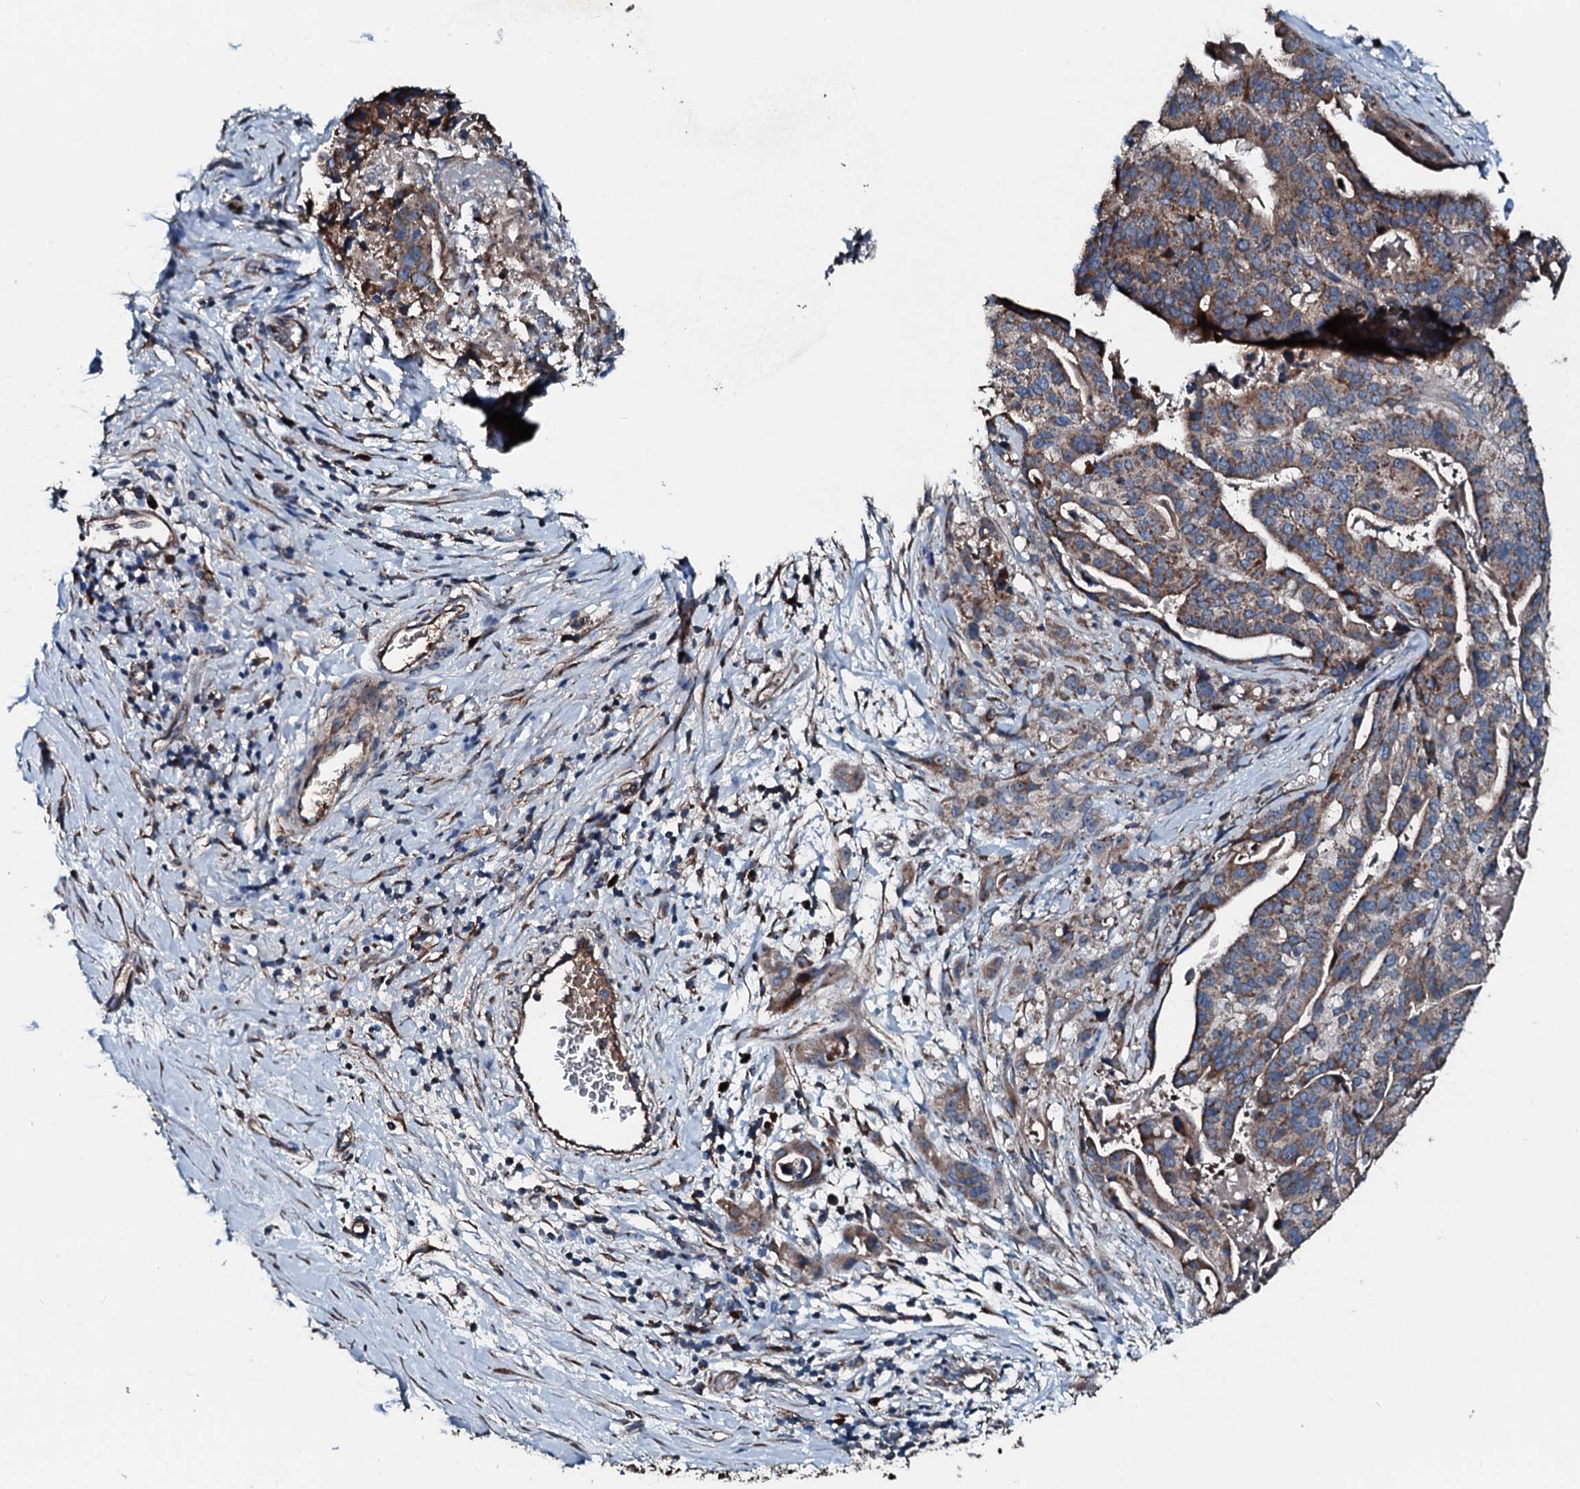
{"staining": {"intensity": "moderate", "quantity": ">75%", "location": "cytoplasmic/membranous"}, "tissue": "stomach cancer", "cell_type": "Tumor cells", "image_type": "cancer", "snomed": [{"axis": "morphology", "description": "Adenocarcinoma, NOS"}, {"axis": "topography", "description": "Stomach"}], "caption": "Immunohistochemical staining of stomach adenocarcinoma demonstrates medium levels of moderate cytoplasmic/membranous protein positivity in about >75% of tumor cells.", "gene": "ACSS3", "patient": {"sex": "male", "age": 48}}